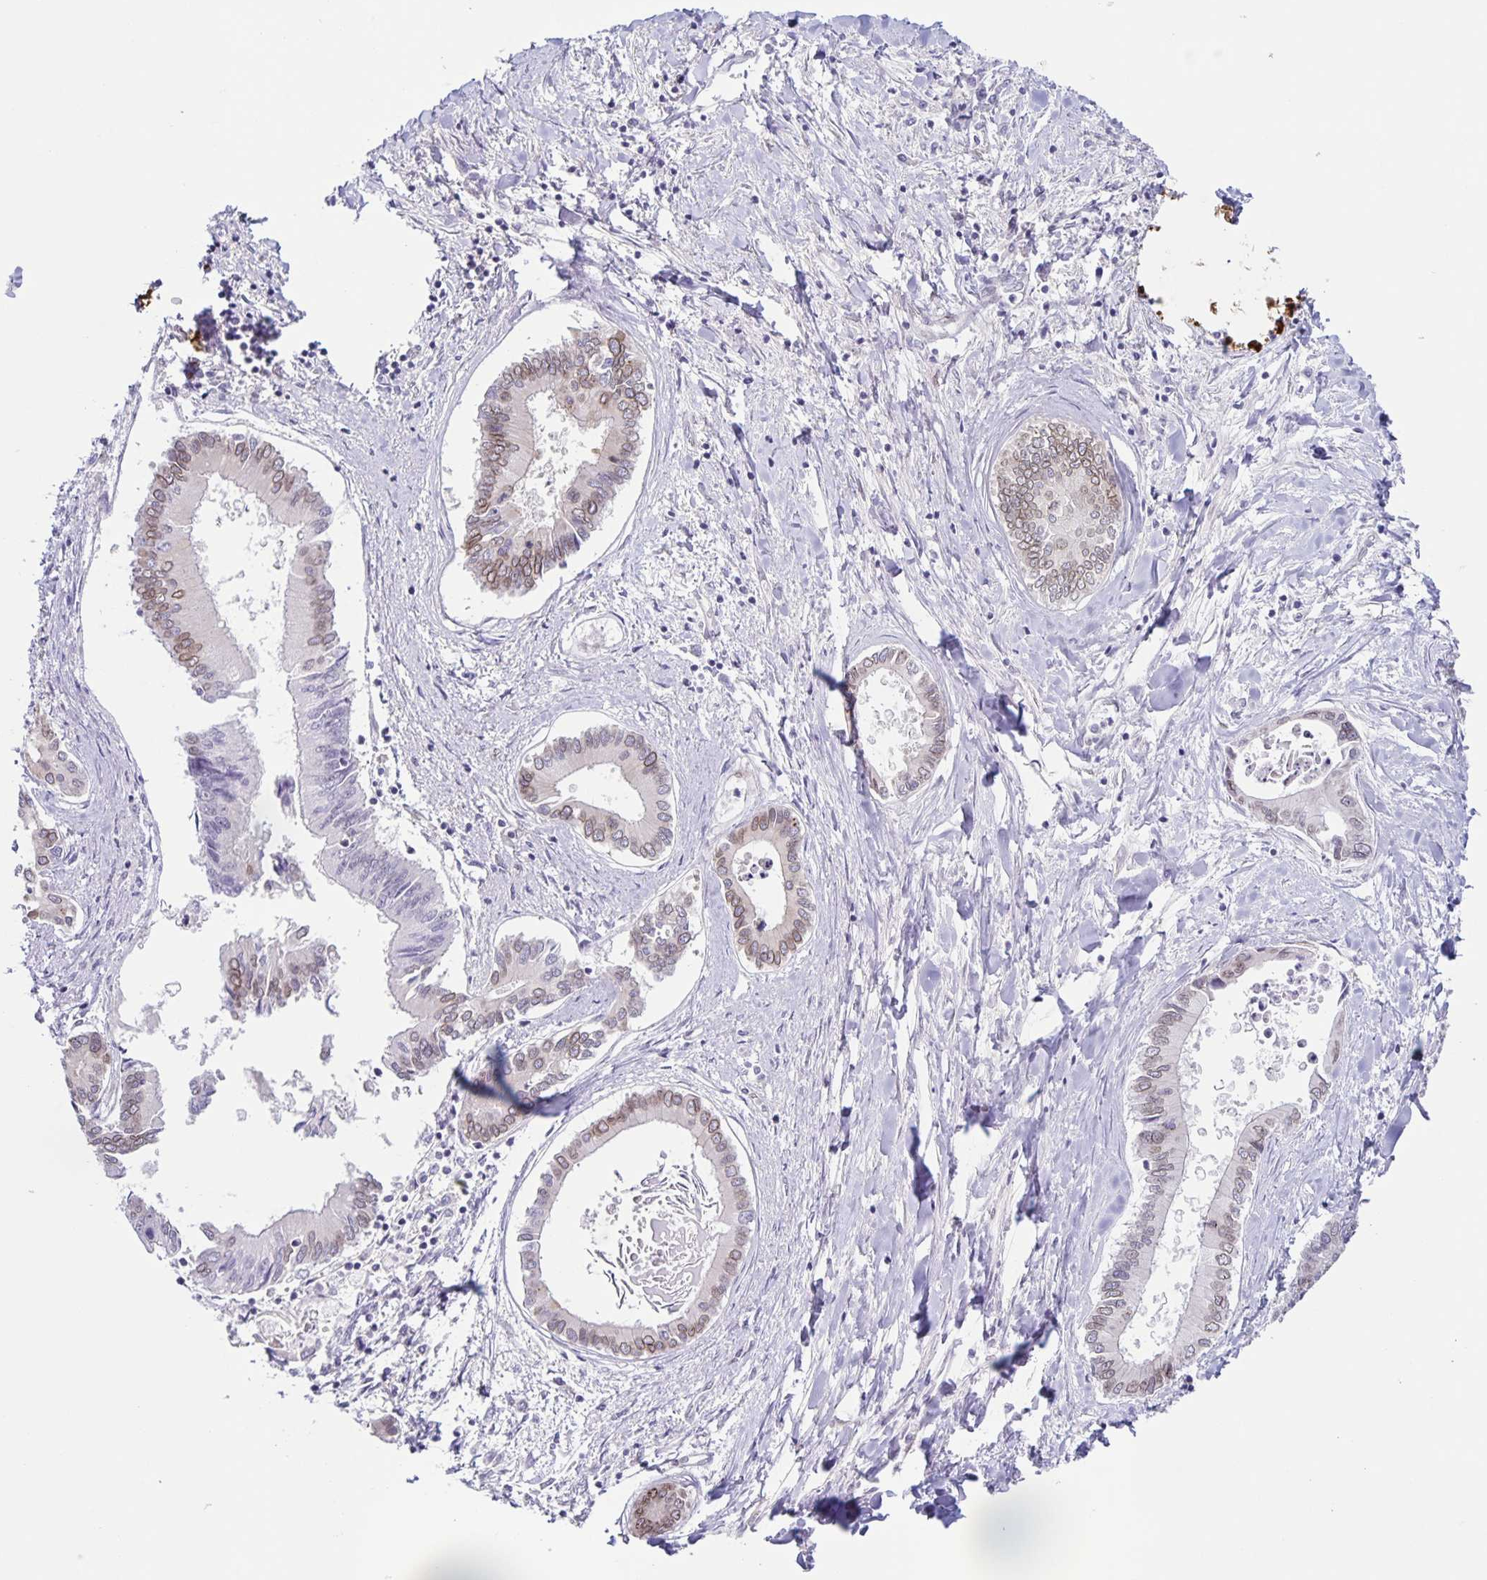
{"staining": {"intensity": "weak", "quantity": "25%-75%", "location": "cytoplasmic/membranous,nuclear"}, "tissue": "liver cancer", "cell_type": "Tumor cells", "image_type": "cancer", "snomed": [{"axis": "morphology", "description": "Cholangiocarcinoma"}, {"axis": "topography", "description": "Liver"}], "caption": "Protein analysis of liver cancer tissue demonstrates weak cytoplasmic/membranous and nuclear positivity in approximately 25%-75% of tumor cells.", "gene": "SYNE2", "patient": {"sex": "male", "age": 66}}